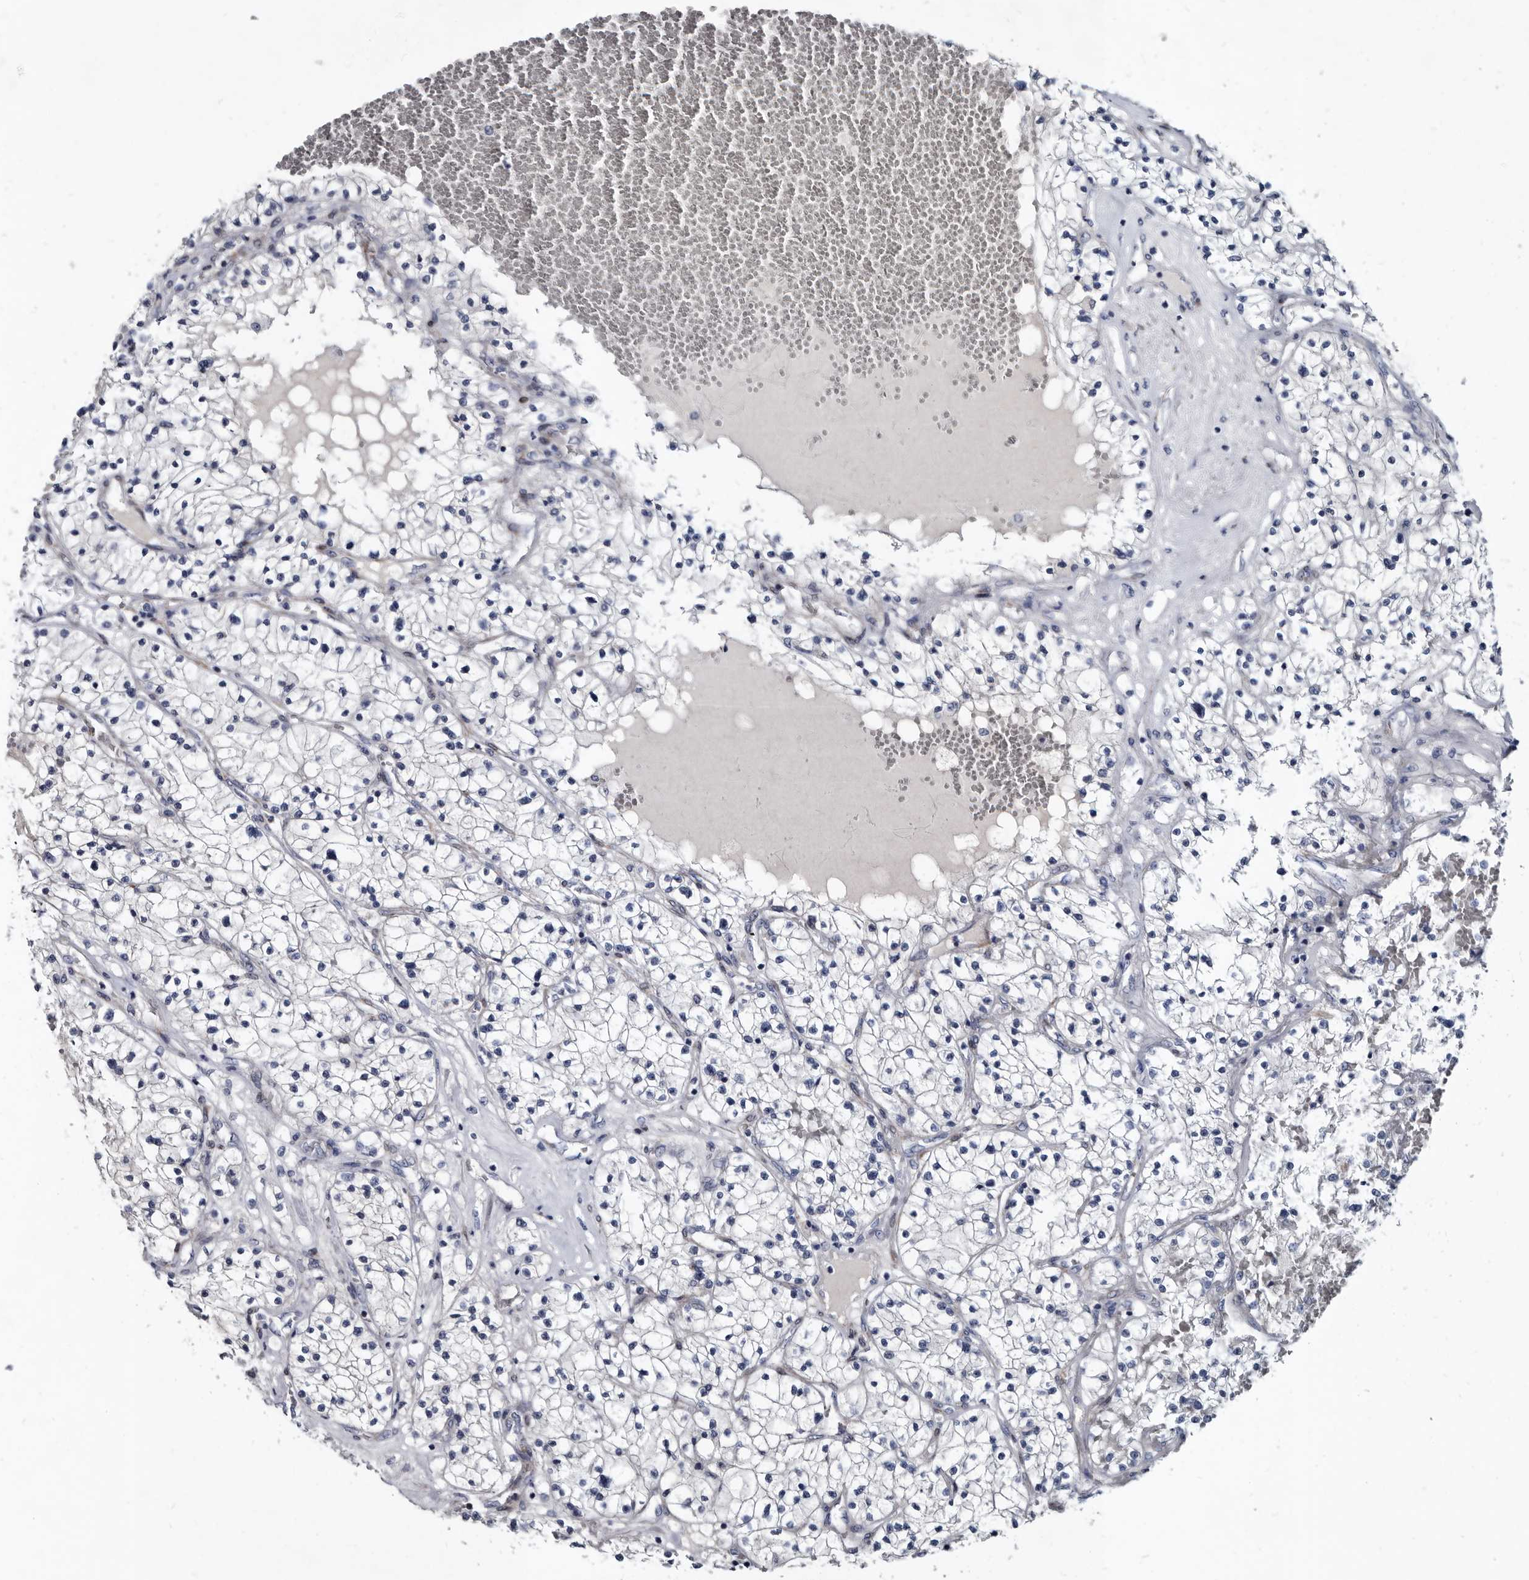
{"staining": {"intensity": "negative", "quantity": "none", "location": "none"}, "tissue": "renal cancer", "cell_type": "Tumor cells", "image_type": "cancer", "snomed": [{"axis": "morphology", "description": "Normal tissue, NOS"}, {"axis": "morphology", "description": "Adenocarcinoma, NOS"}, {"axis": "topography", "description": "Kidney"}], "caption": "Human adenocarcinoma (renal) stained for a protein using immunohistochemistry reveals no expression in tumor cells.", "gene": "PRSS8", "patient": {"sex": "male", "age": 68}}